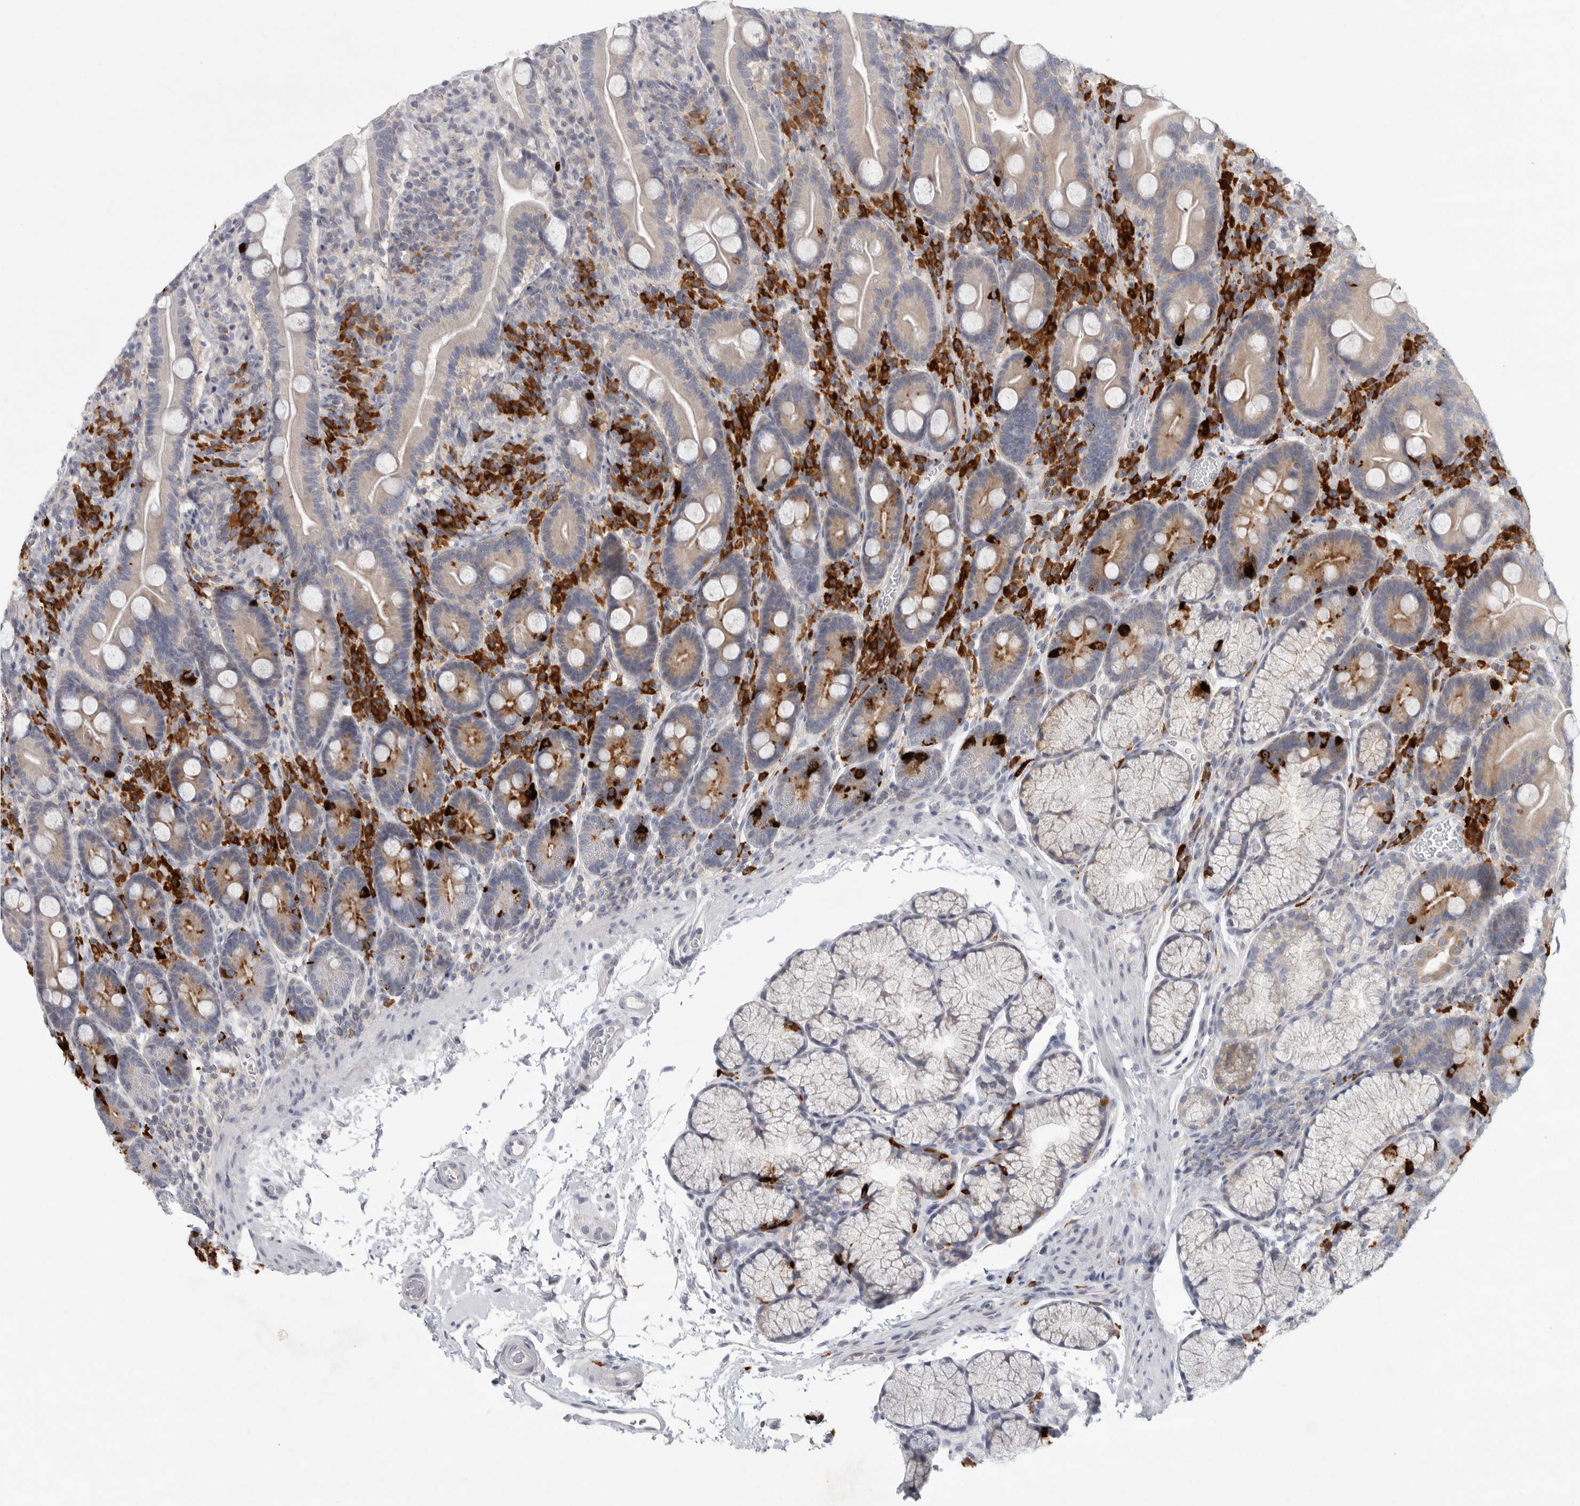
{"staining": {"intensity": "strong", "quantity": "<25%", "location": "cytoplasmic/membranous"}, "tissue": "duodenum", "cell_type": "Glandular cells", "image_type": "normal", "snomed": [{"axis": "morphology", "description": "Normal tissue, NOS"}, {"axis": "topography", "description": "Duodenum"}], "caption": "Immunohistochemical staining of normal duodenum shows strong cytoplasmic/membranous protein expression in approximately <25% of glandular cells.", "gene": "TMEM69", "patient": {"sex": "male", "age": 35}}